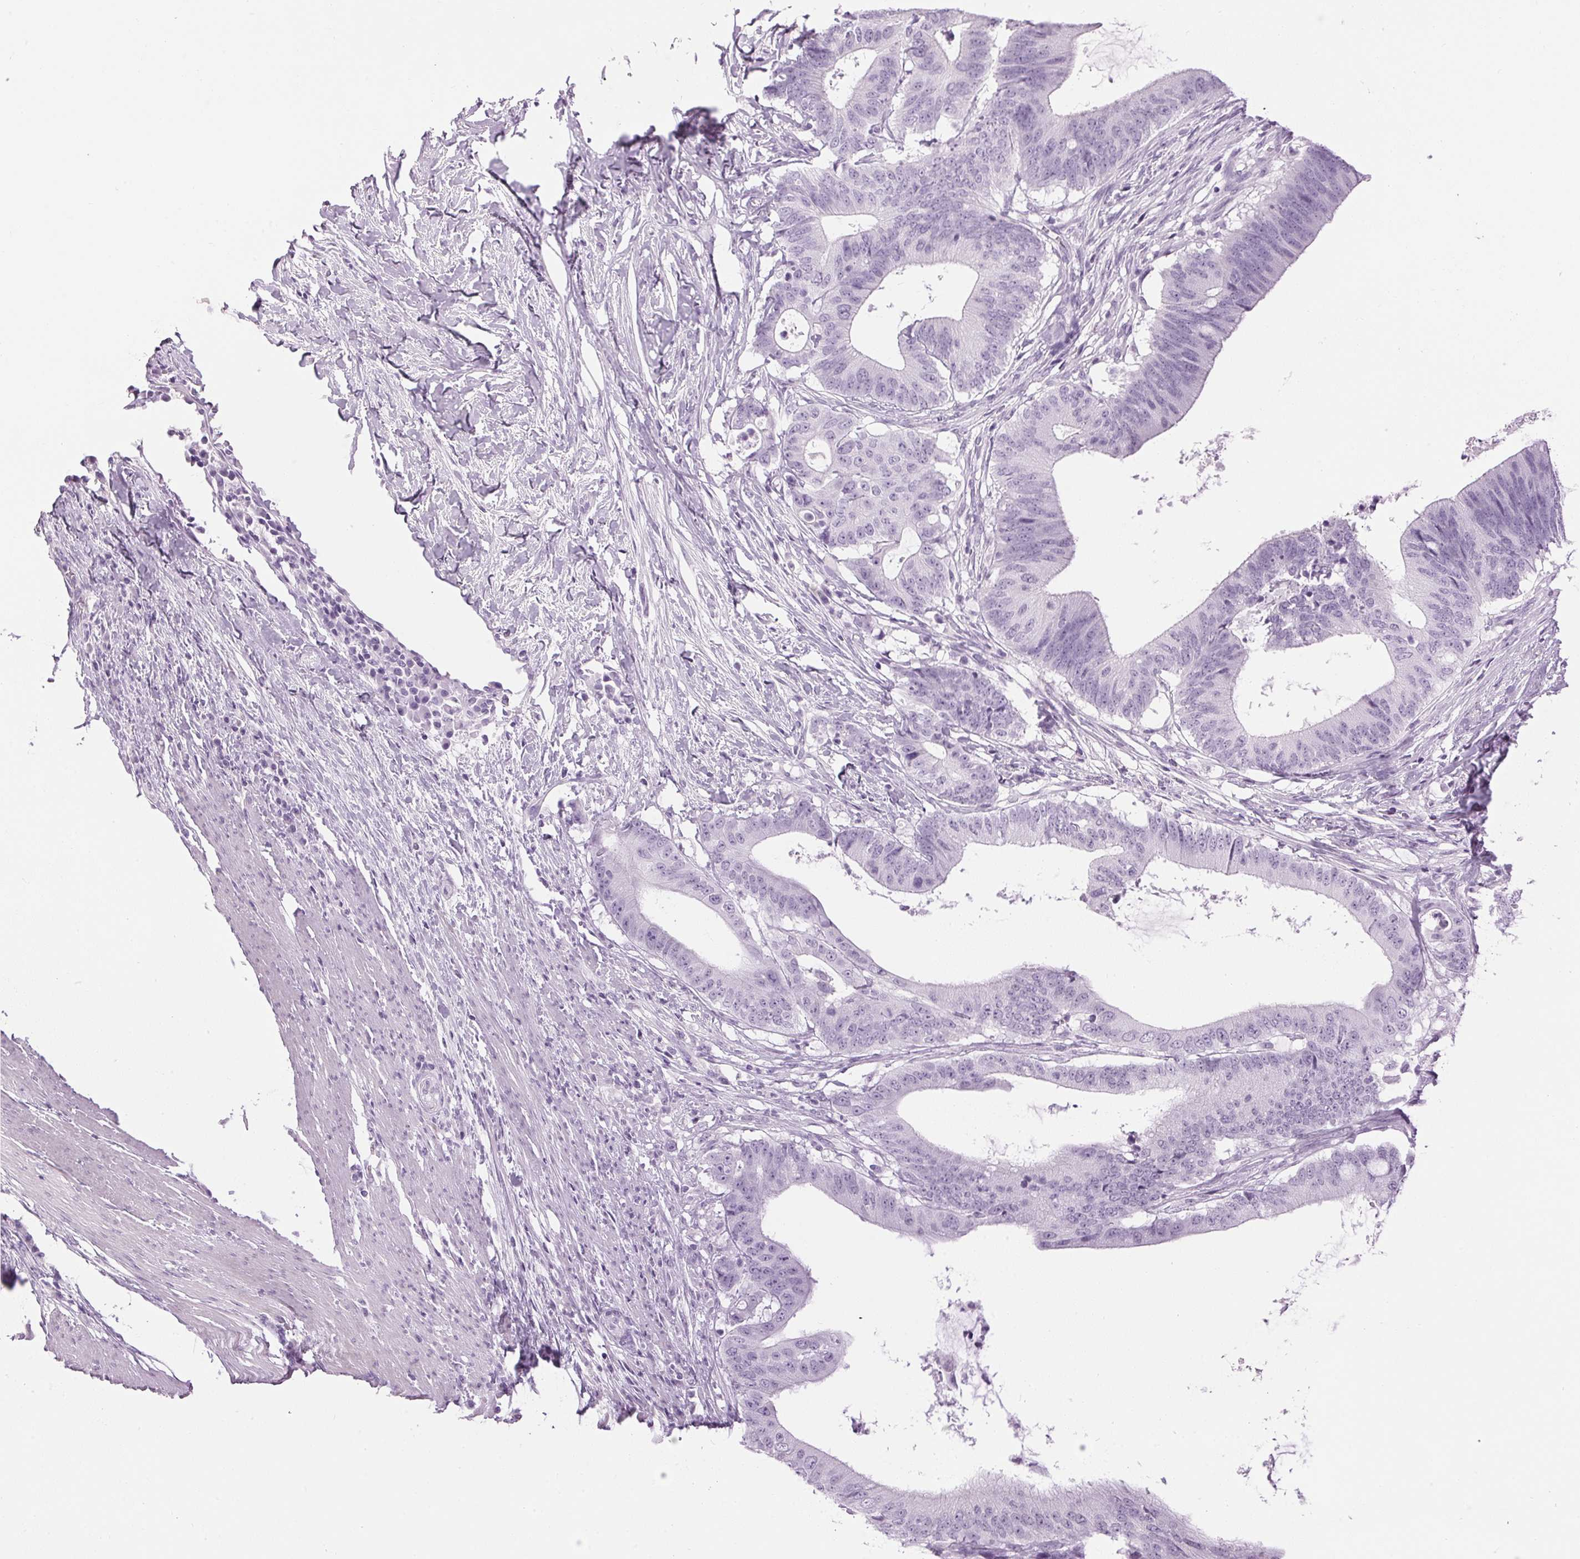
{"staining": {"intensity": "negative", "quantity": "none", "location": "none"}, "tissue": "colorectal cancer", "cell_type": "Tumor cells", "image_type": "cancer", "snomed": [{"axis": "morphology", "description": "Adenocarcinoma, NOS"}, {"axis": "topography", "description": "Colon"}], "caption": "High magnification brightfield microscopy of adenocarcinoma (colorectal) stained with DAB (brown) and counterstained with hematoxylin (blue): tumor cells show no significant staining.", "gene": "SP7", "patient": {"sex": "female", "age": 43}}